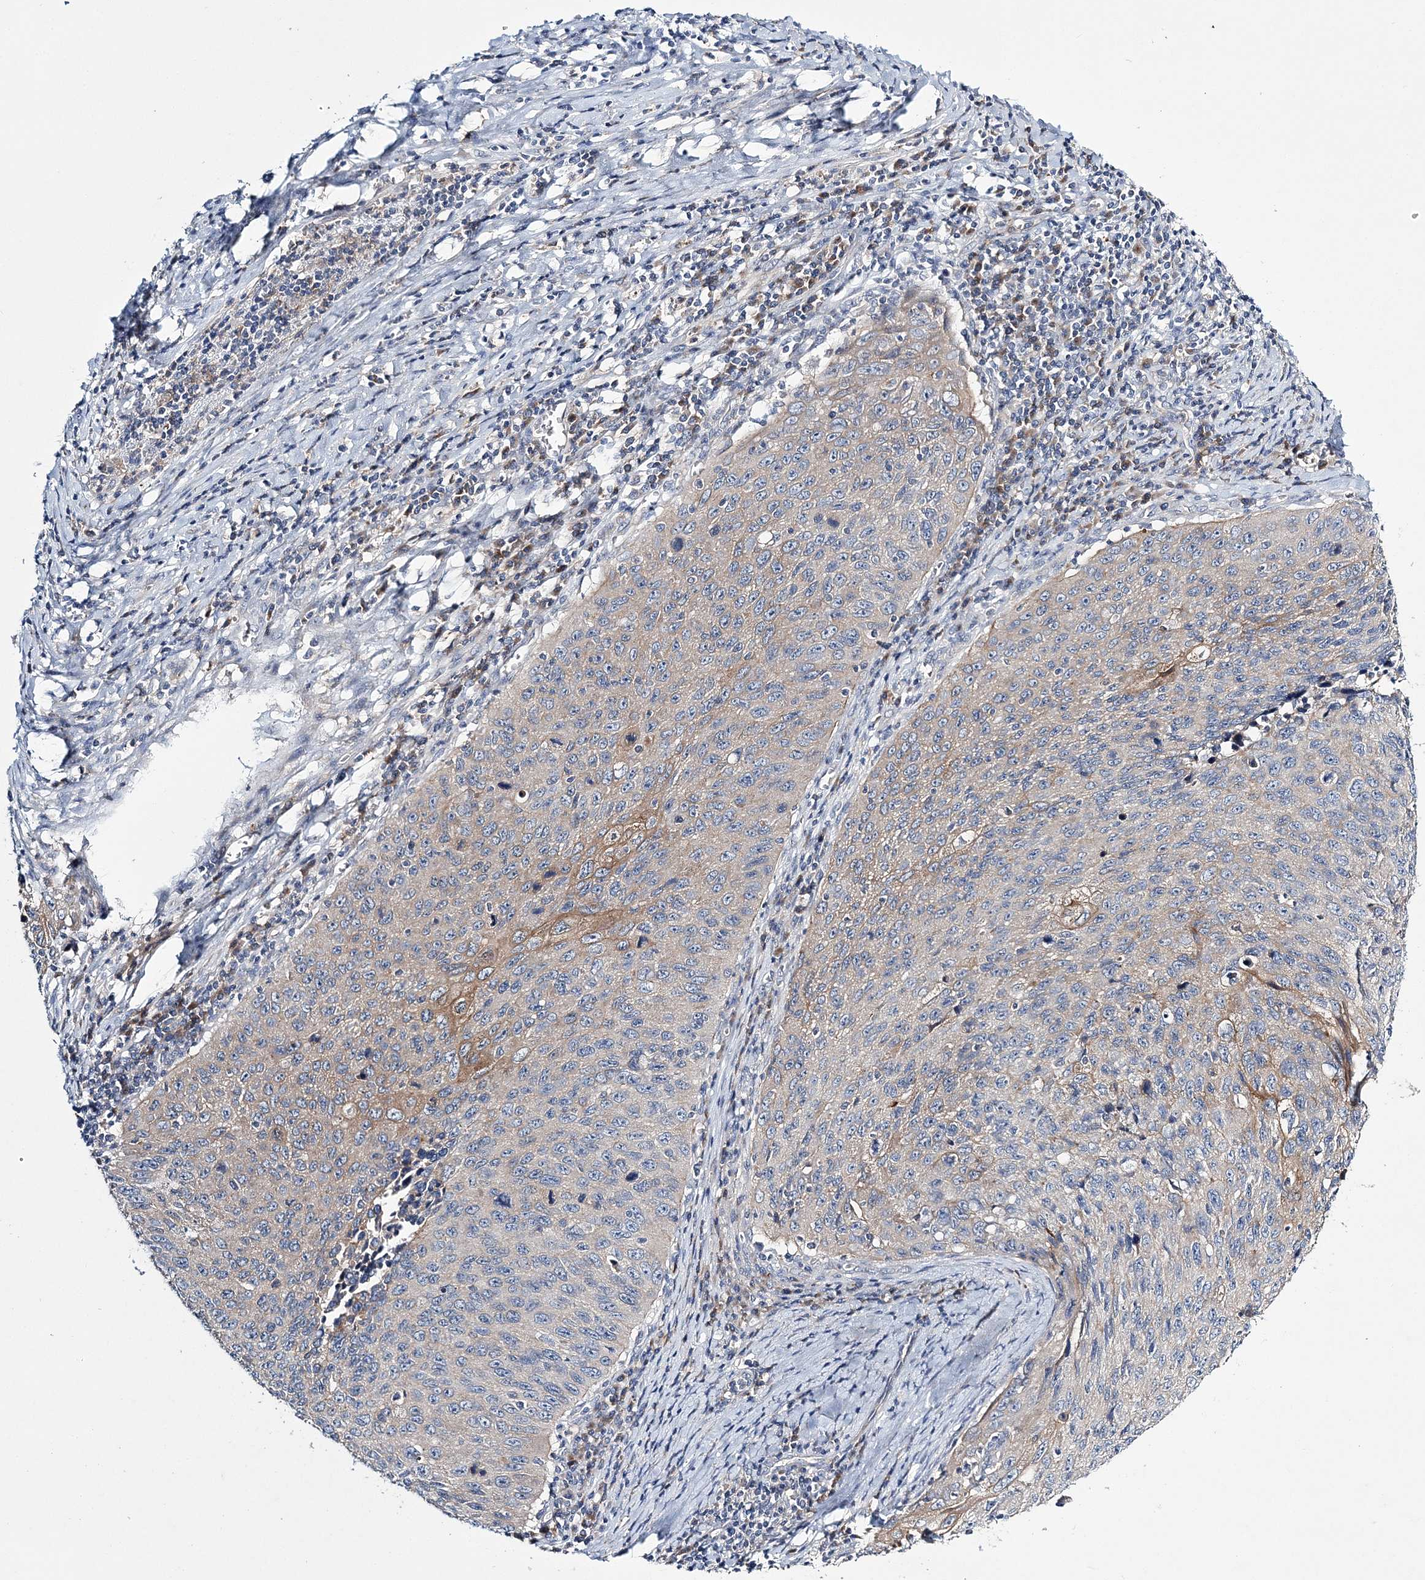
{"staining": {"intensity": "weak", "quantity": "<25%", "location": "cytoplasmic/membranous"}, "tissue": "cervical cancer", "cell_type": "Tumor cells", "image_type": "cancer", "snomed": [{"axis": "morphology", "description": "Squamous cell carcinoma, NOS"}, {"axis": "topography", "description": "Cervix"}], "caption": "This is a histopathology image of immunohistochemistry staining of cervical squamous cell carcinoma, which shows no expression in tumor cells.", "gene": "ATP11B", "patient": {"sex": "female", "age": 53}}